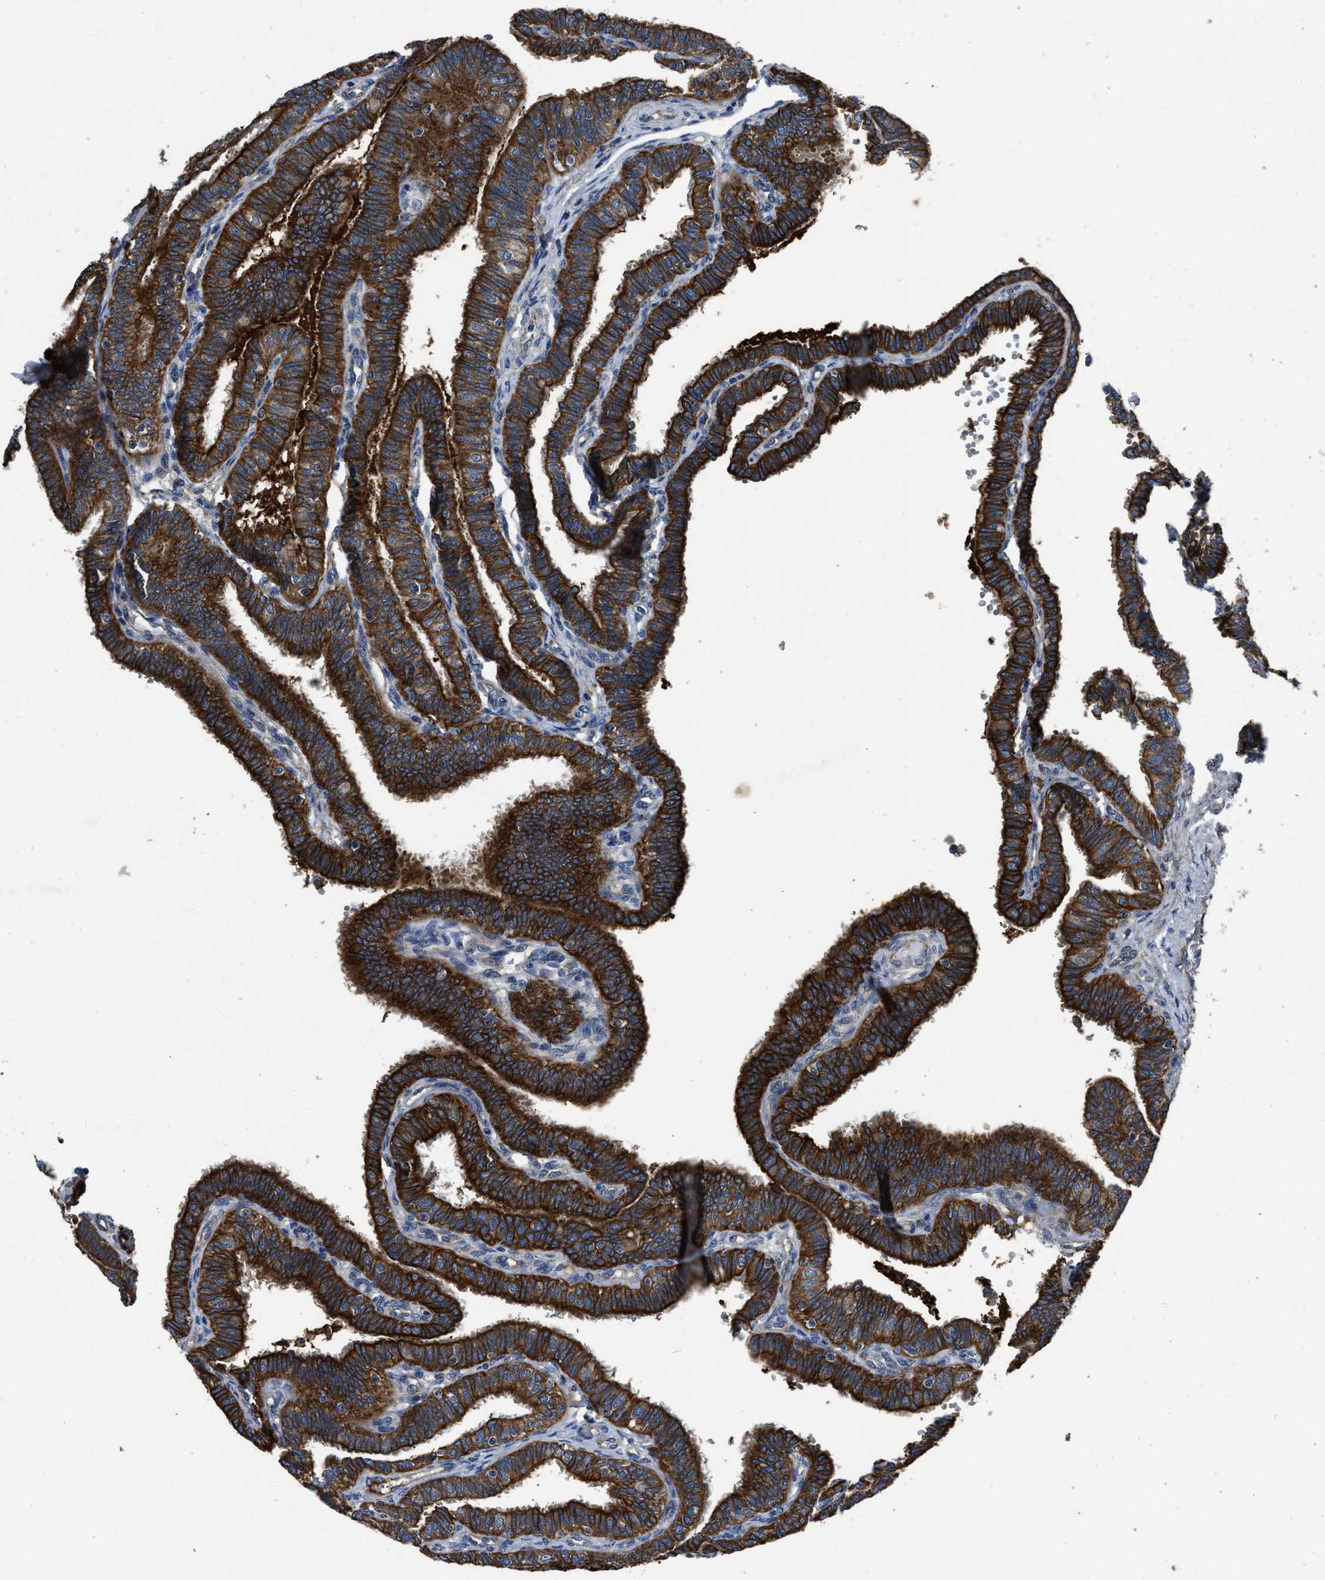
{"staining": {"intensity": "strong", "quantity": ">75%", "location": "cytoplasmic/membranous"}, "tissue": "fallopian tube", "cell_type": "Glandular cells", "image_type": "normal", "snomed": [{"axis": "morphology", "description": "Normal tissue, NOS"}, {"axis": "topography", "description": "Fallopian tube"}, {"axis": "topography", "description": "Placenta"}], "caption": "High-power microscopy captured an immunohistochemistry (IHC) micrograph of benign fallopian tube, revealing strong cytoplasmic/membranous expression in about >75% of glandular cells. (DAB IHC, brown staining for protein, blue staining for nuclei).", "gene": "ERC1", "patient": {"sex": "female", "age": 34}}